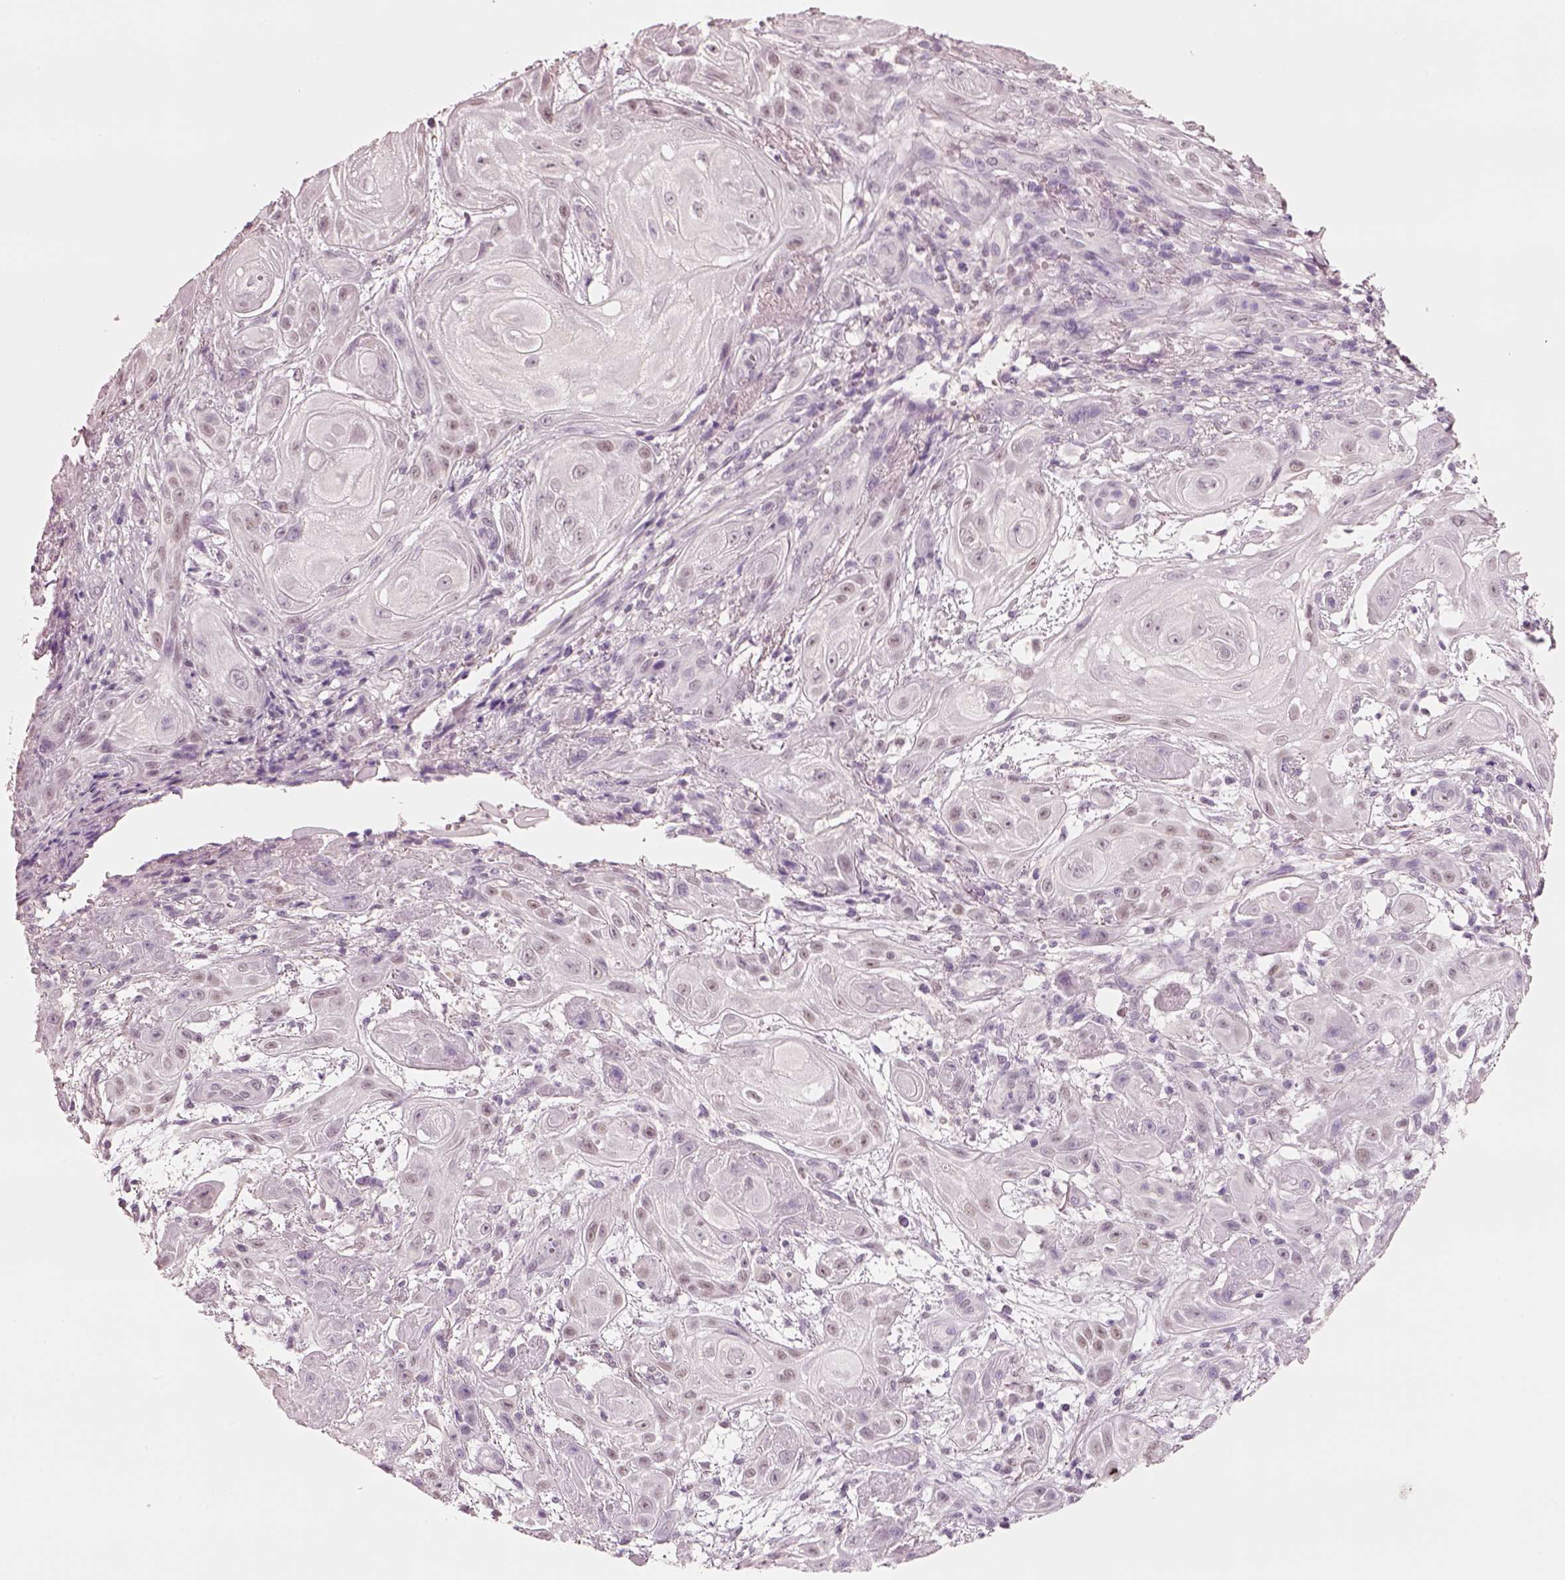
{"staining": {"intensity": "weak", "quantity": "25%-75%", "location": "nuclear"}, "tissue": "skin cancer", "cell_type": "Tumor cells", "image_type": "cancer", "snomed": [{"axis": "morphology", "description": "Squamous cell carcinoma, NOS"}, {"axis": "topography", "description": "Skin"}], "caption": "Immunohistochemistry (IHC) image of human skin cancer (squamous cell carcinoma) stained for a protein (brown), which shows low levels of weak nuclear positivity in about 25%-75% of tumor cells.", "gene": "ELSPBP1", "patient": {"sex": "male", "age": 62}}